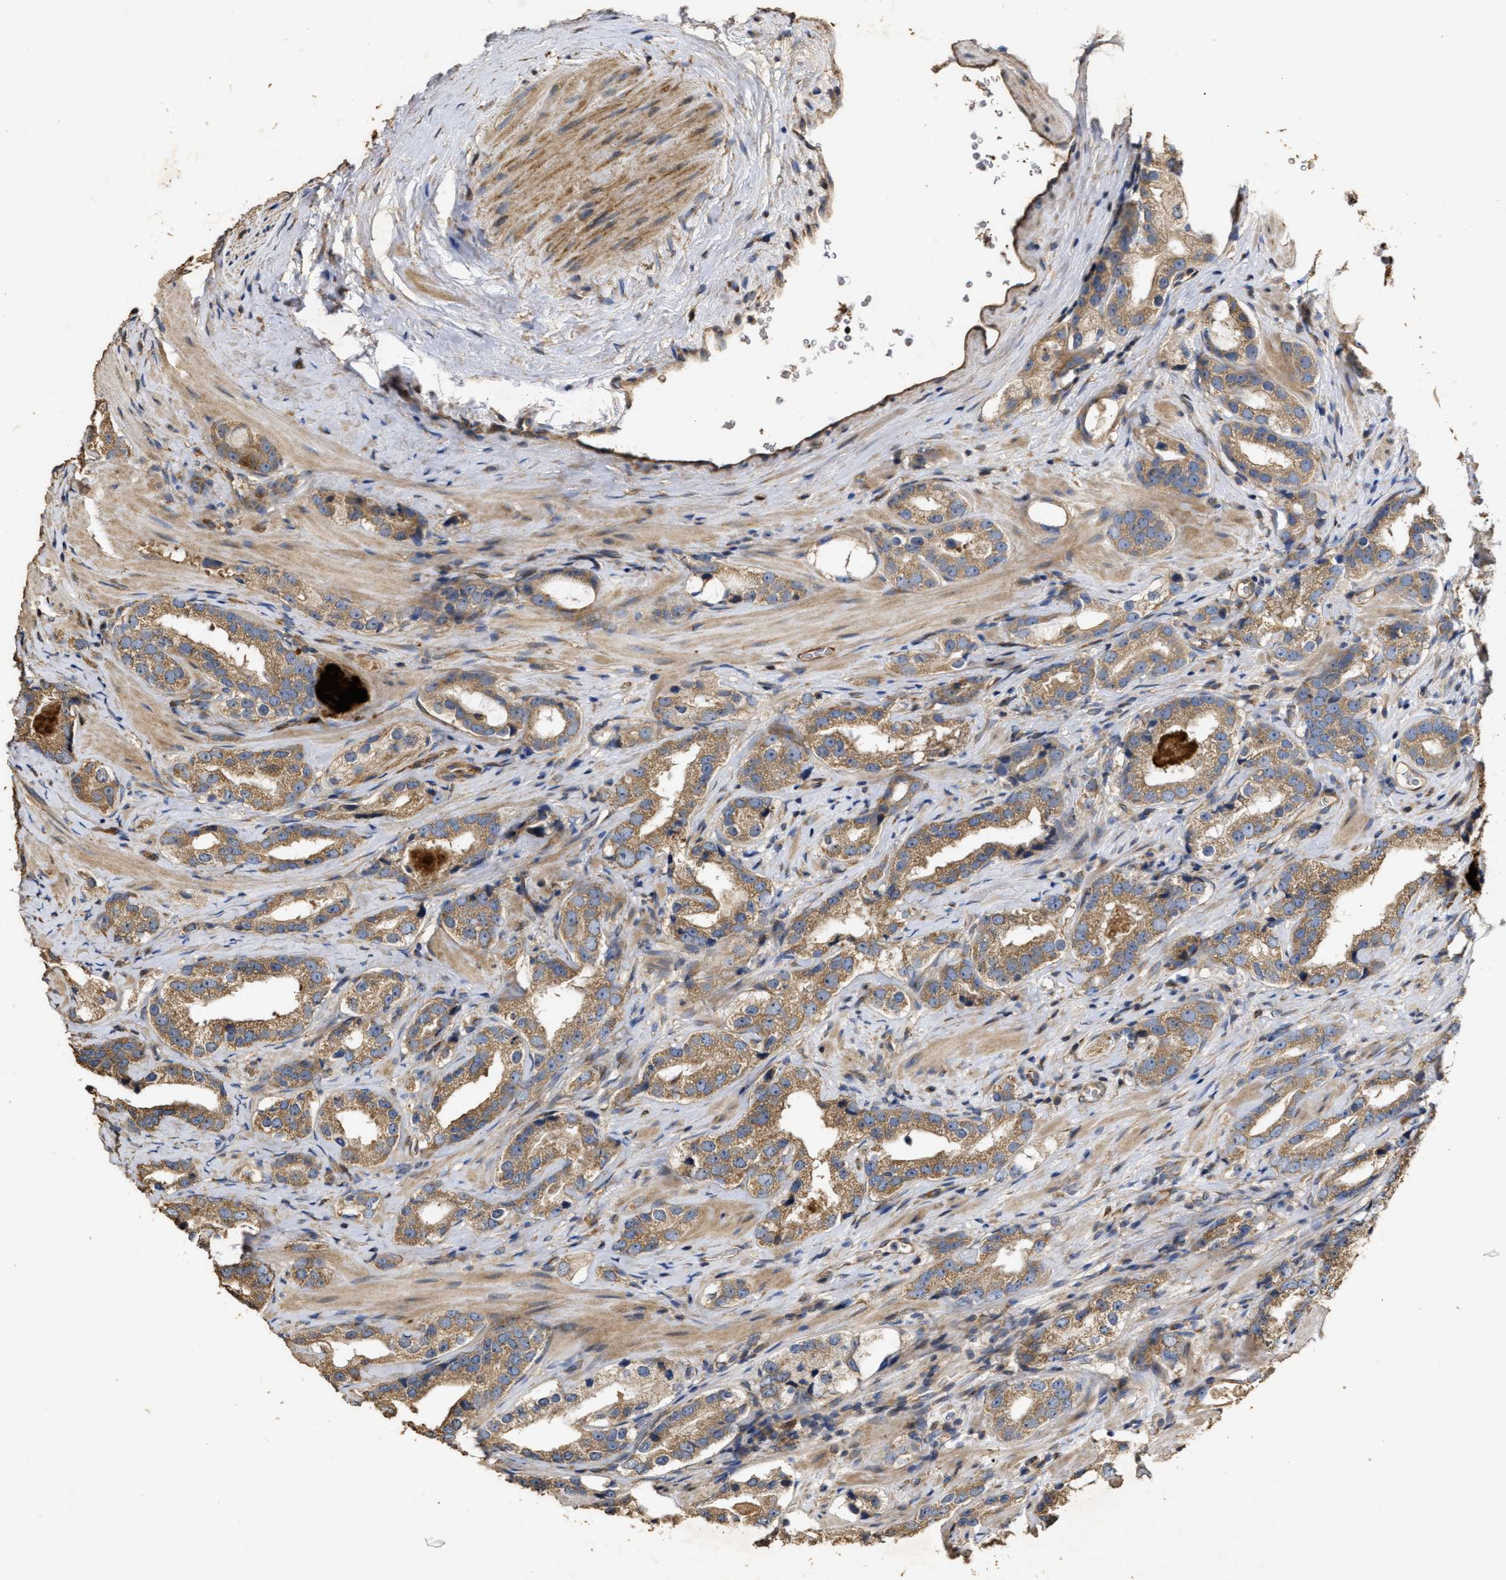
{"staining": {"intensity": "moderate", "quantity": ">75%", "location": "cytoplasmic/membranous"}, "tissue": "prostate cancer", "cell_type": "Tumor cells", "image_type": "cancer", "snomed": [{"axis": "morphology", "description": "Adenocarcinoma, High grade"}, {"axis": "topography", "description": "Prostate"}], "caption": "Immunohistochemical staining of prostate cancer (adenocarcinoma (high-grade)) demonstrates moderate cytoplasmic/membranous protein expression in about >75% of tumor cells.", "gene": "NAV1", "patient": {"sex": "male", "age": 63}}